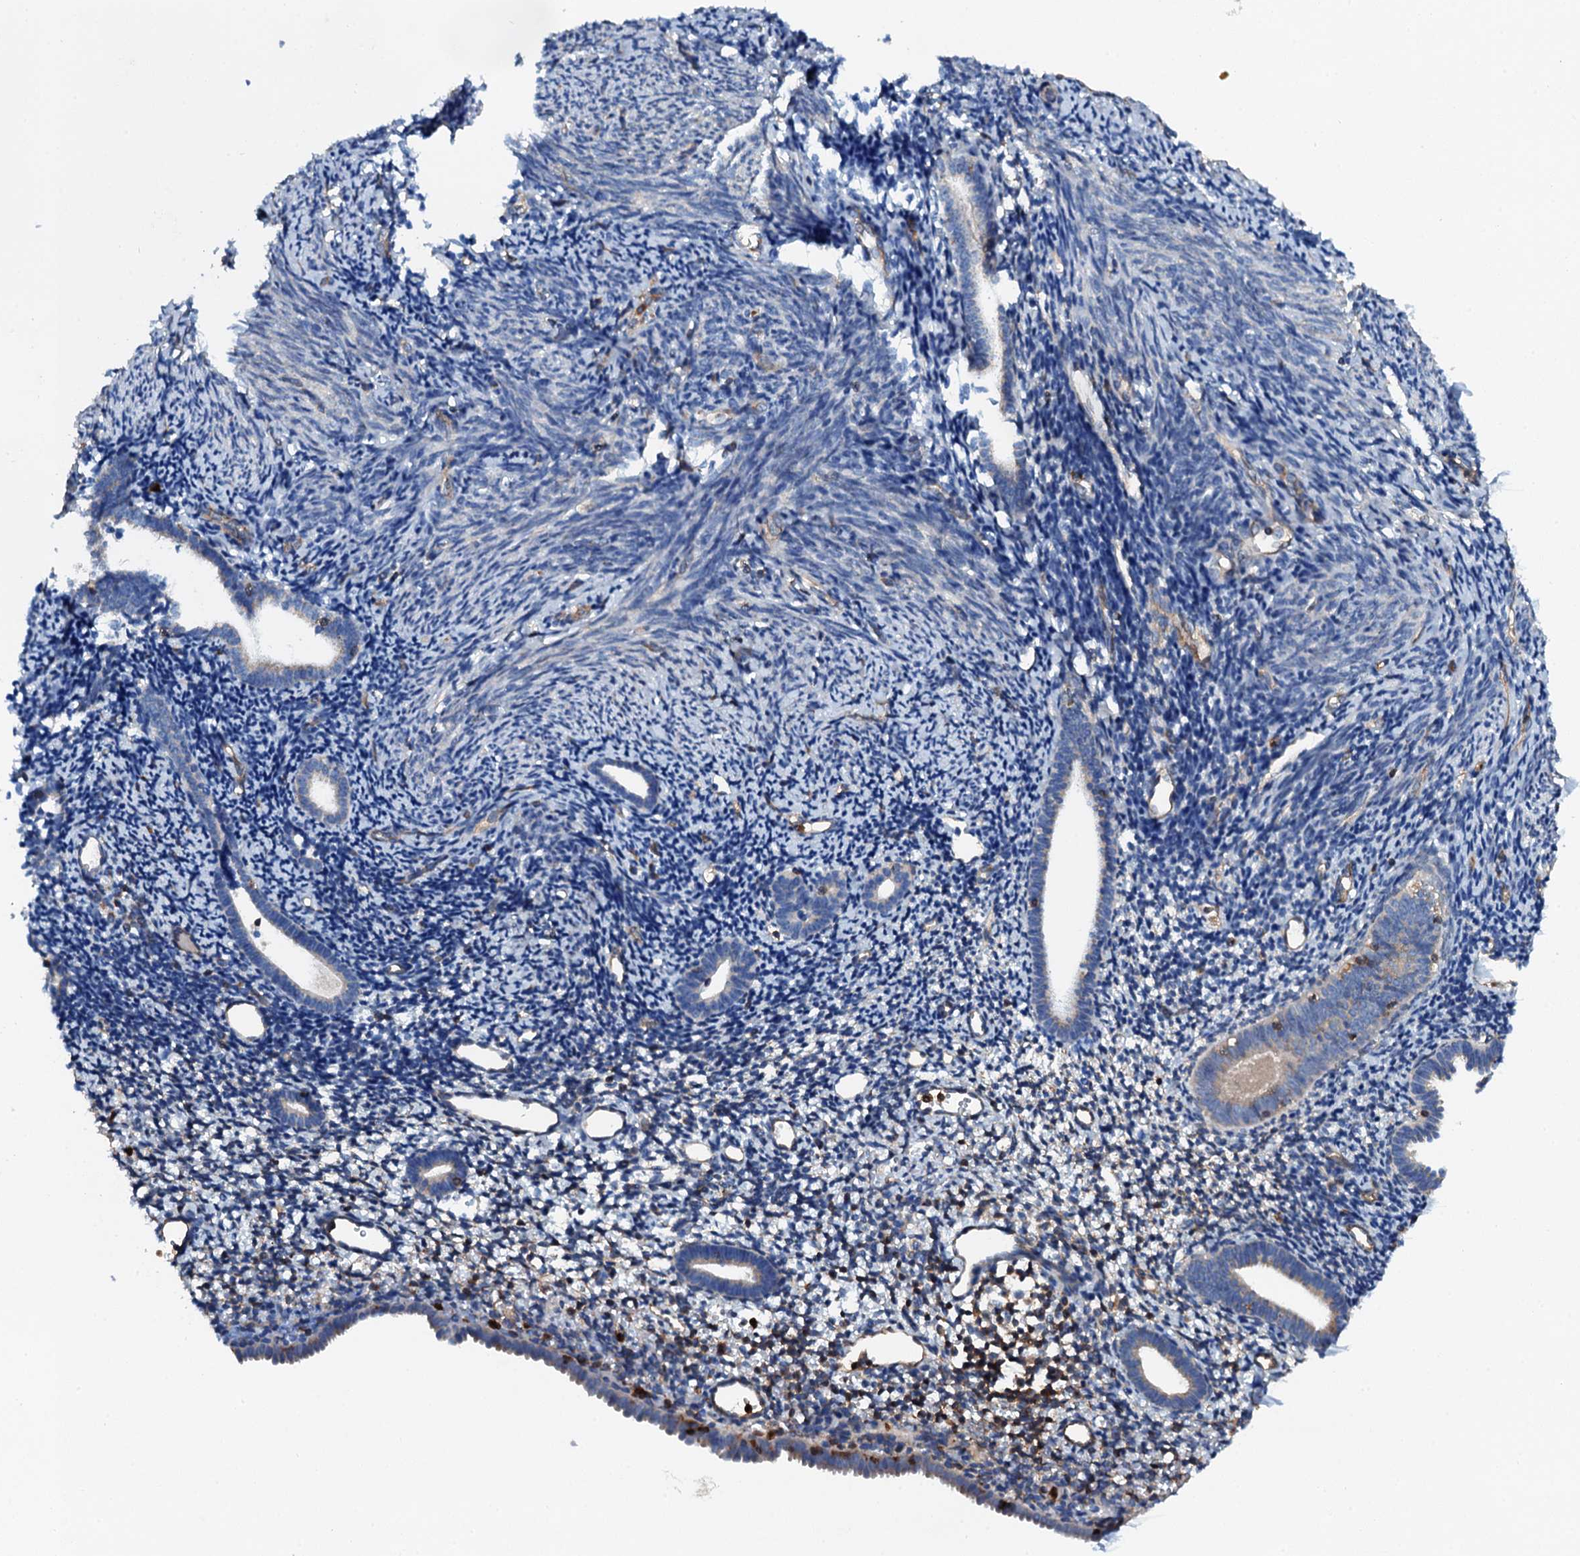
{"staining": {"intensity": "weak", "quantity": "<25%", "location": "cytoplasmic/membranous"}, "tissue": "endometrium", "cell_type": "Cells in endometrial stroma", "image_type": "normal", "snomed": [{"axis": "morphology", "description": "Normal tissue, NOS"}, {"axis": "topography", "description": "Endometrium"}], "caption": "Photomicrograph shows no significant protein staining in cells in endometrial stroma of normal endometrium.", "gene": "GRK2", "patient": {"sex": "female", "age": 56}}